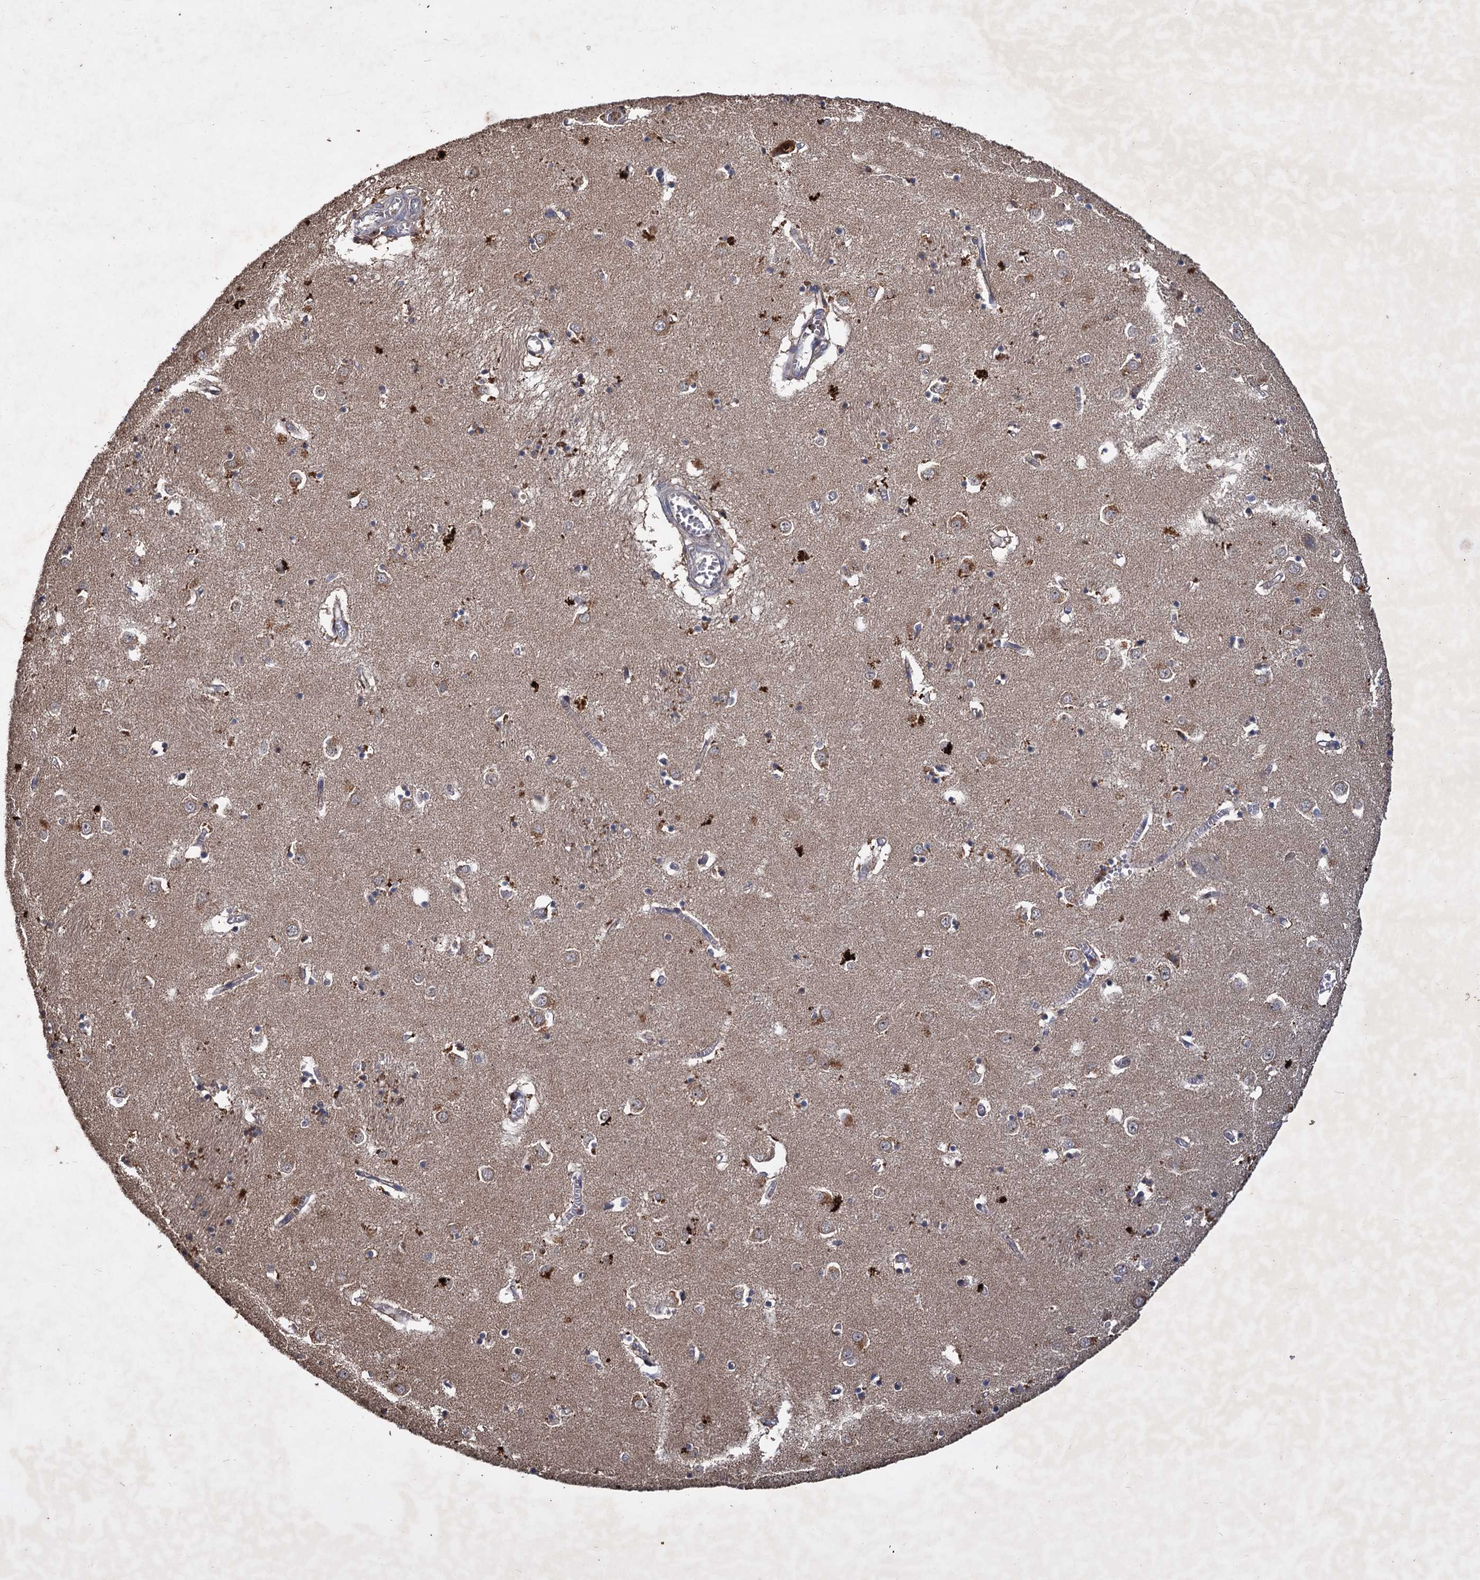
{"staining": {"intensity": "weak", "quantity": "<25%", "location": "cytoplasmic/membranous"}, "tissue": "caudate", "cell_type": "Glial cells", "image_type": "normal", "snomed": [{"axis": "morphology", "description": "Normal tissue, NOS"}, {"axis": "topography", "description": "Lateral ventricle wall"}], "caption": "IHC of normal human caudate displays no staining in glial cells. (Immunohistochemistry, brightfield microscopy, high magnification).", "gene": "GCLC", "patient": {"sex": "male", "age": 70}}